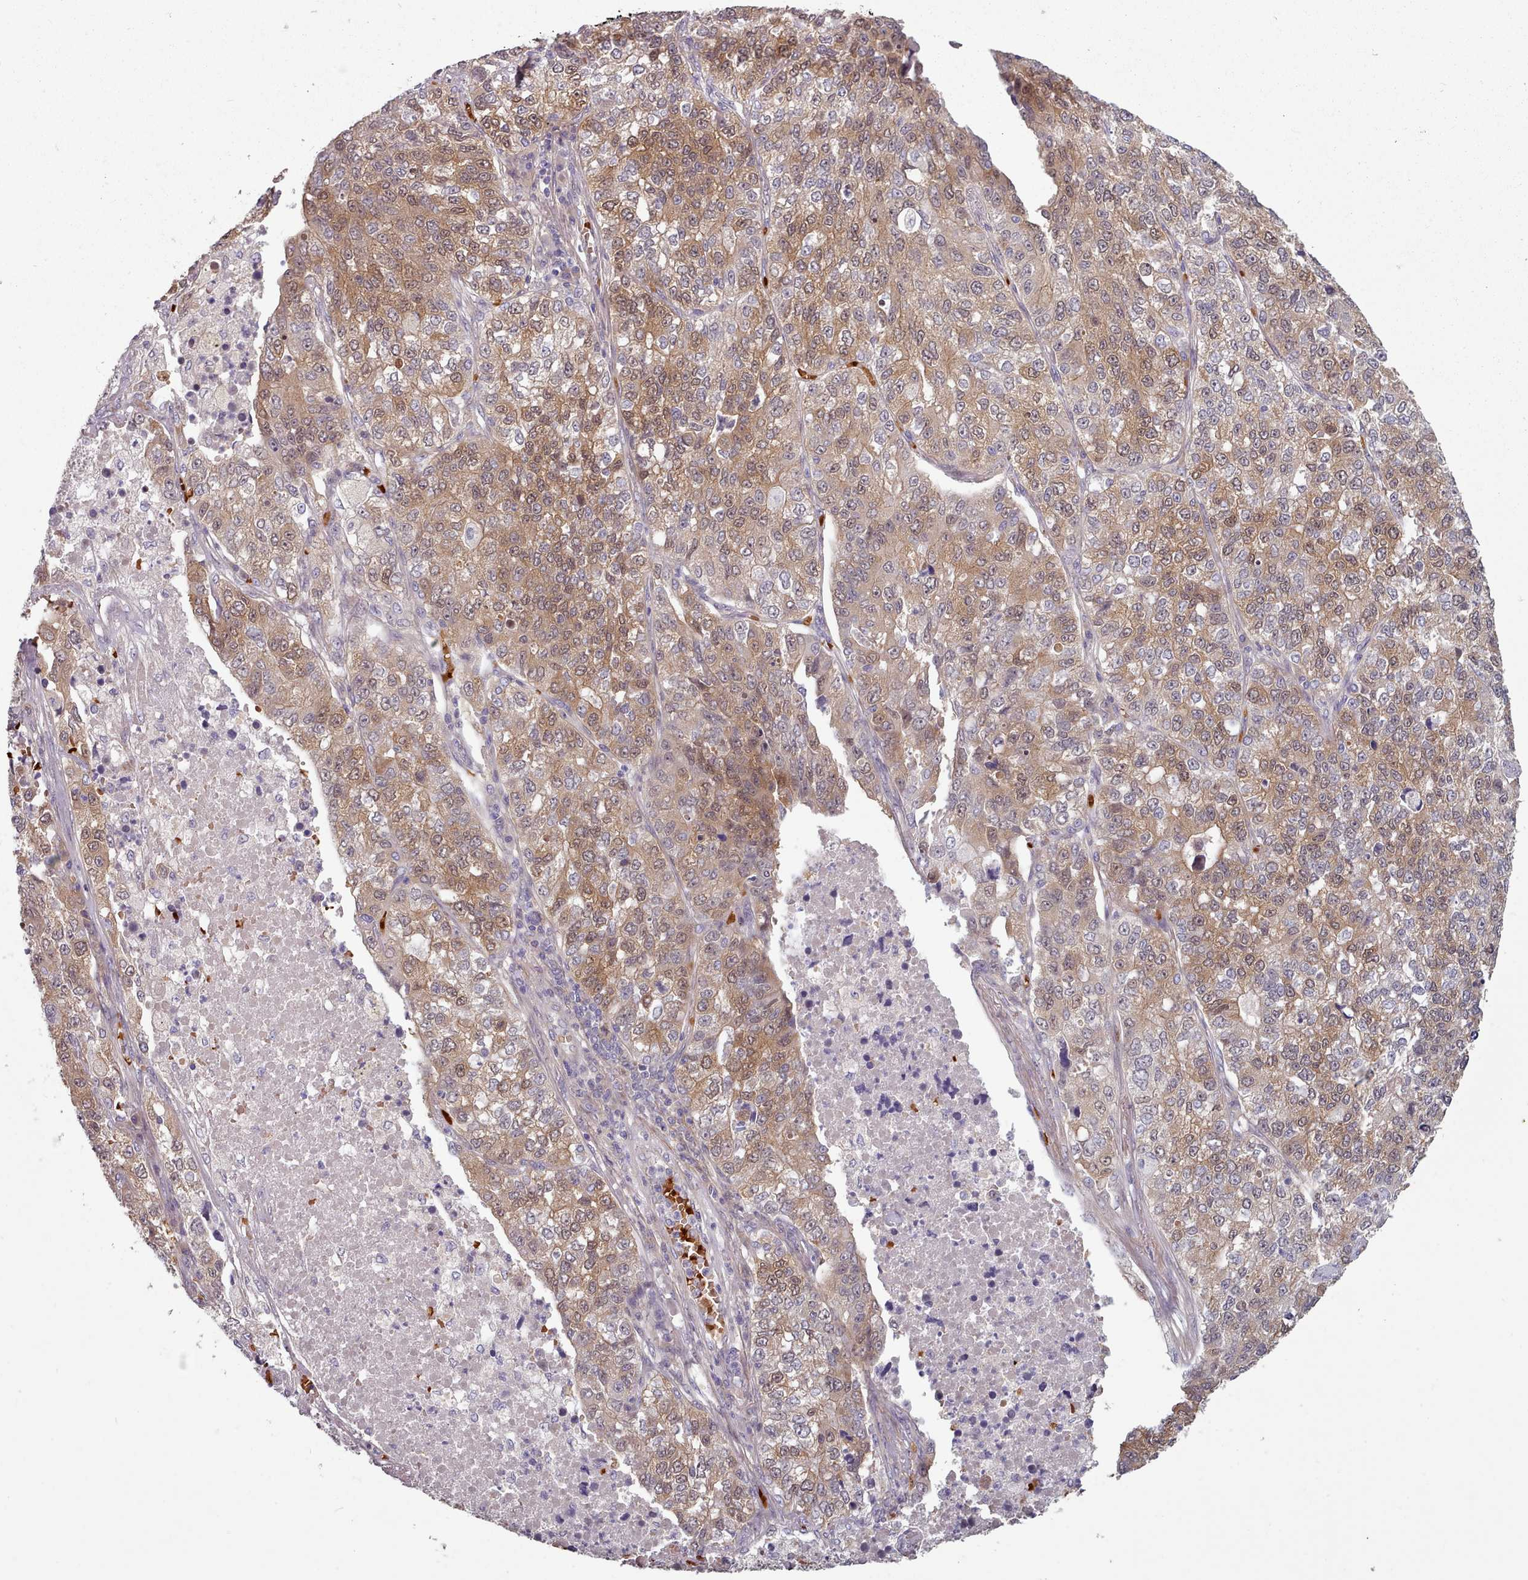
{"staining": {"intensity": "strong", "quantity": "25%-75%", "location": "cytoplasmic/membranous,nuclear"}, "tissue": "lung cancer", "cell_type": "Tumor cells", "image_type": "cancer", "snomed": [{"axis": "morphology", "description": "Adenocarcinoma, NOS"}, {"axis": "topography", "description": "Lung"}], "caption": "Protein expression by immunohistochemistry (IHC) demonstrates strong cytoplasmic/membranous and nuclear positivity in approximately 25%-75% of tumor cells in lung cancer (adenocarcinoma).", "gene": "CLNS1A", "patient": {"sex": "male", "age": 49}}